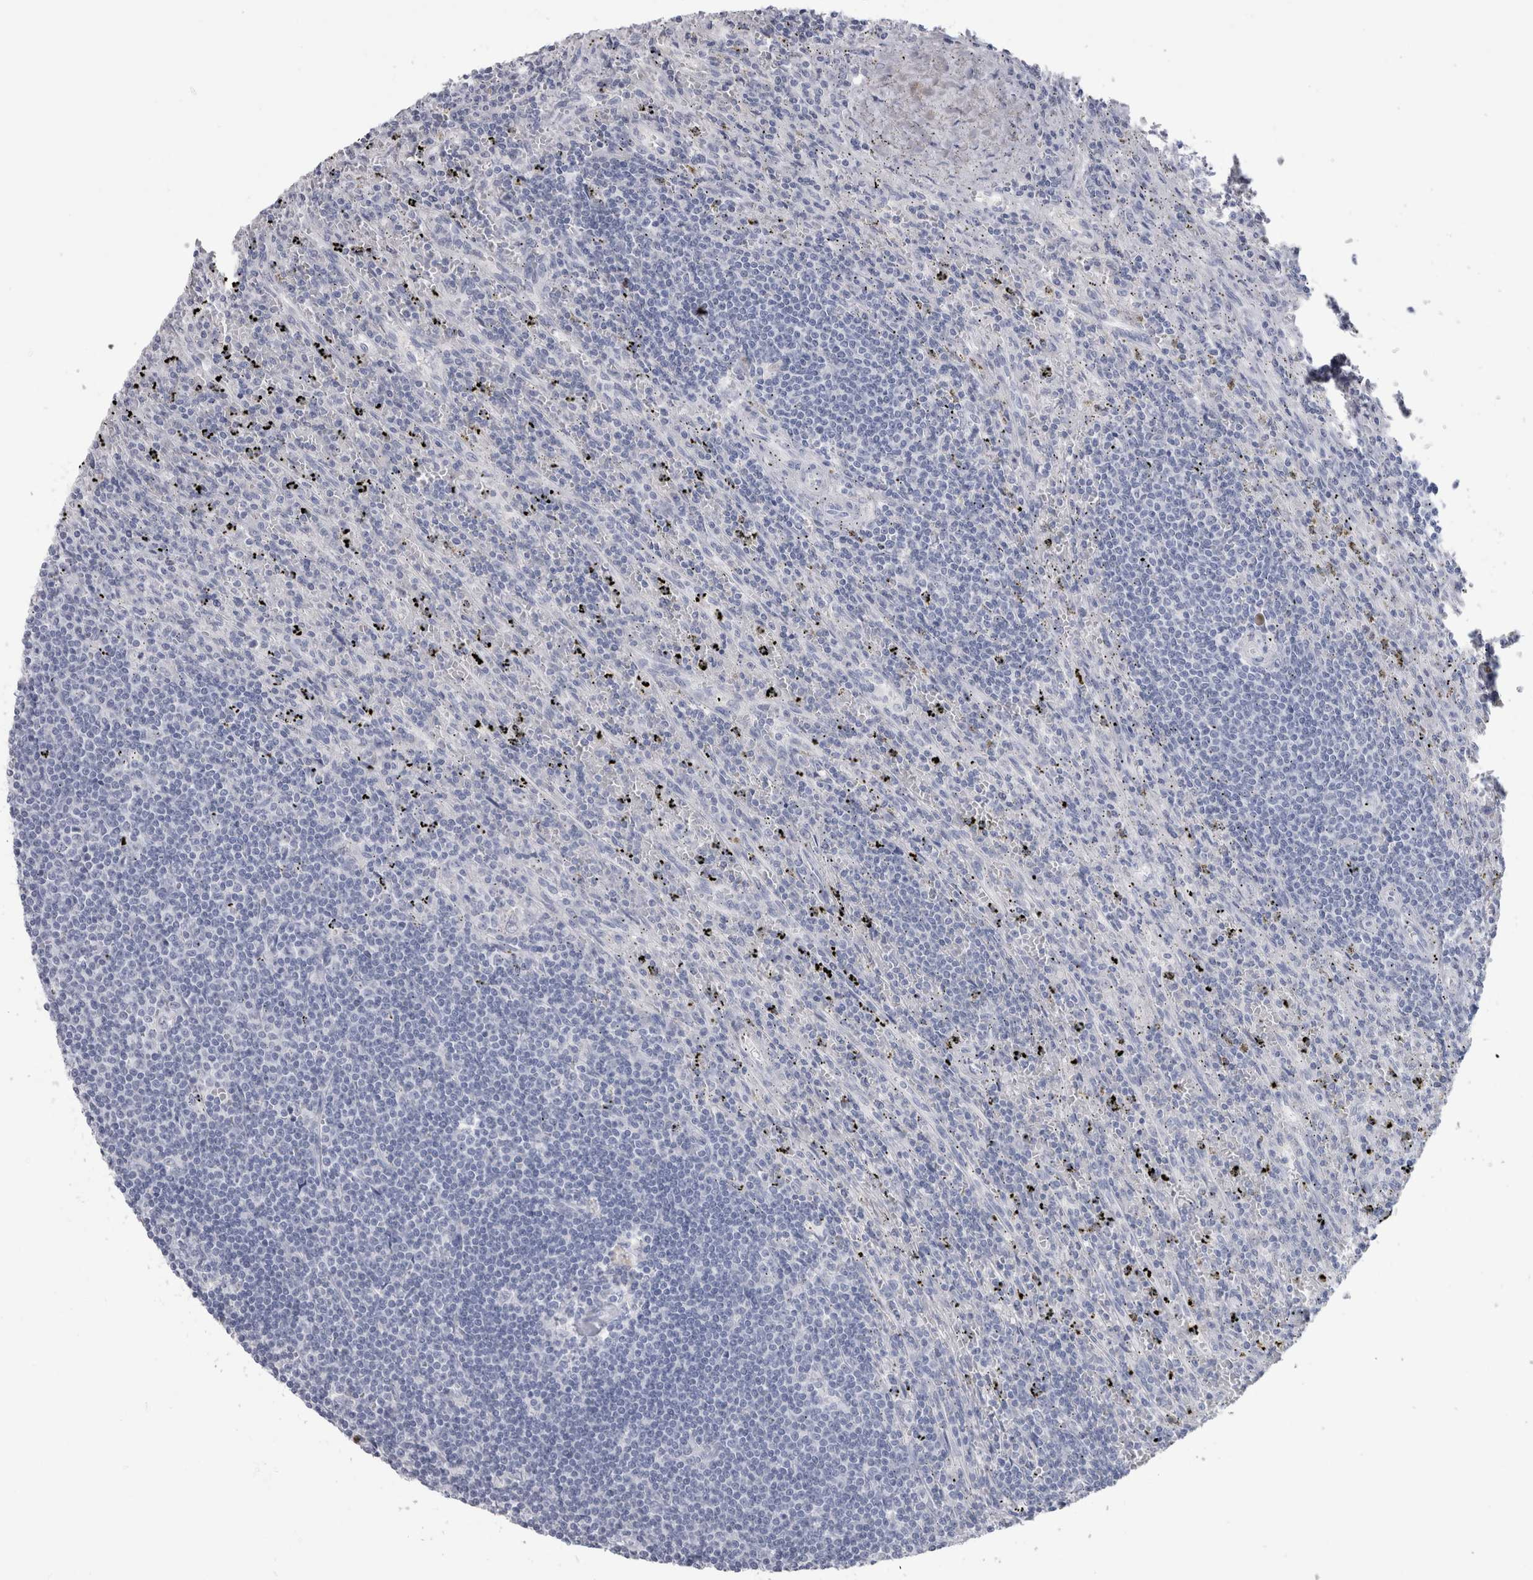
{"staining": {"intensity": "negative", "quantity": "none", "location": "none"}, "tissue": "lymphoma", "cell_type": "Tumor cells", "image_type": "cancer", "snomed": [{"axis": "morphology", "description": "Malignant lymphoma, non-Hodgkin's type, Low grade"}, {"axis": "topography", "description": "Spleen"}], "caption": "This is an immunohistochemistry (IHC) micrograph of lymphoma. There is no staining in tumor cells.", "gene": "PTH", "patient": {"sex": "male", "age": 76}}